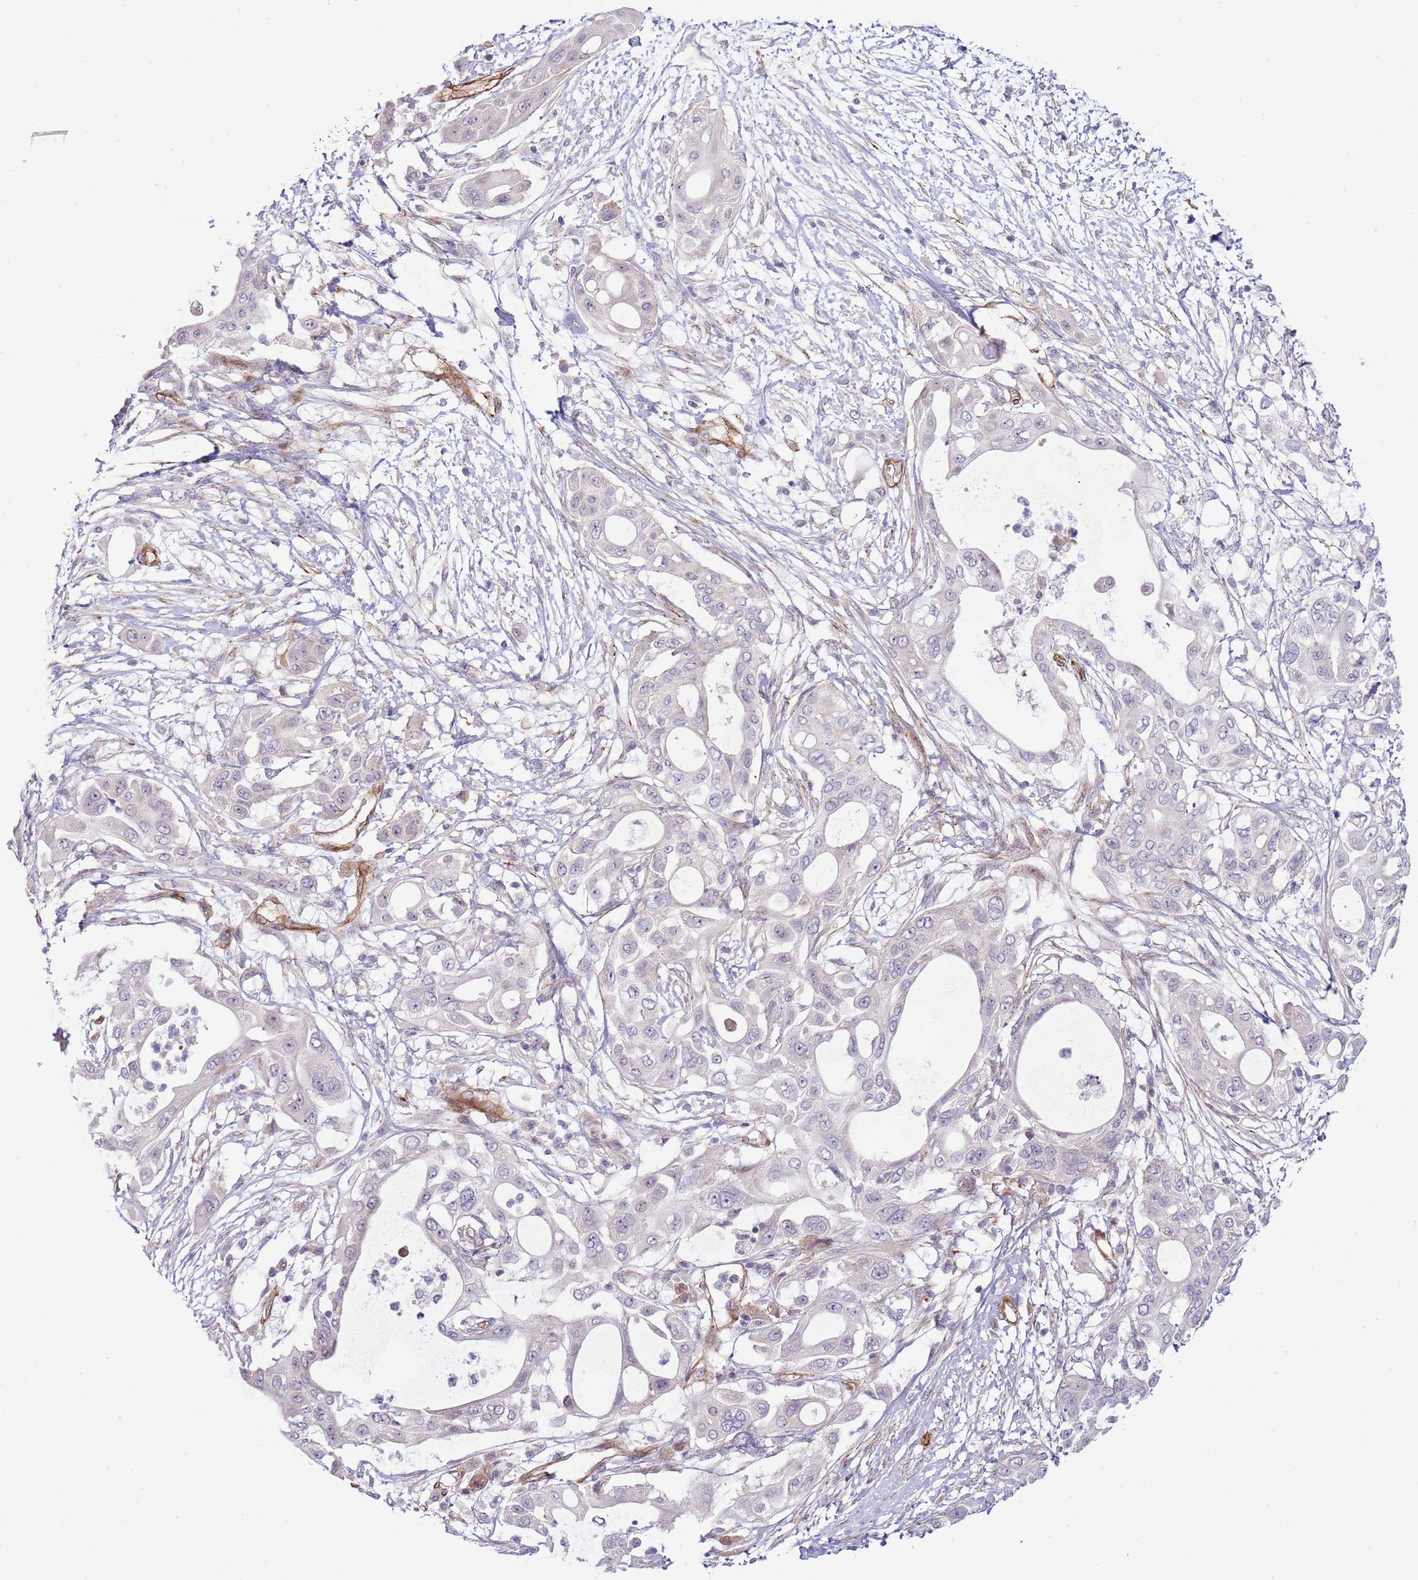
{"staining": {"intensity": "negative", "quantity": "none", "location": "none"}, "tissue": "pancreatic cancer", "cell_type": "Tumor cells", "image_type": "cancer", "snomed": [{"axis": "morphology", "description": "Adenocarcinoma, NOS"}, {"axis": "topography", "description": "Pancreas"}], "caption": "This is an immunohistochemistry histopathology image of human pancreatic cancer (adenocarcinoma). There is no positivity in tumor cells.", "gene": "NEK3", "patient": {"sex": "male", "age": 68}}